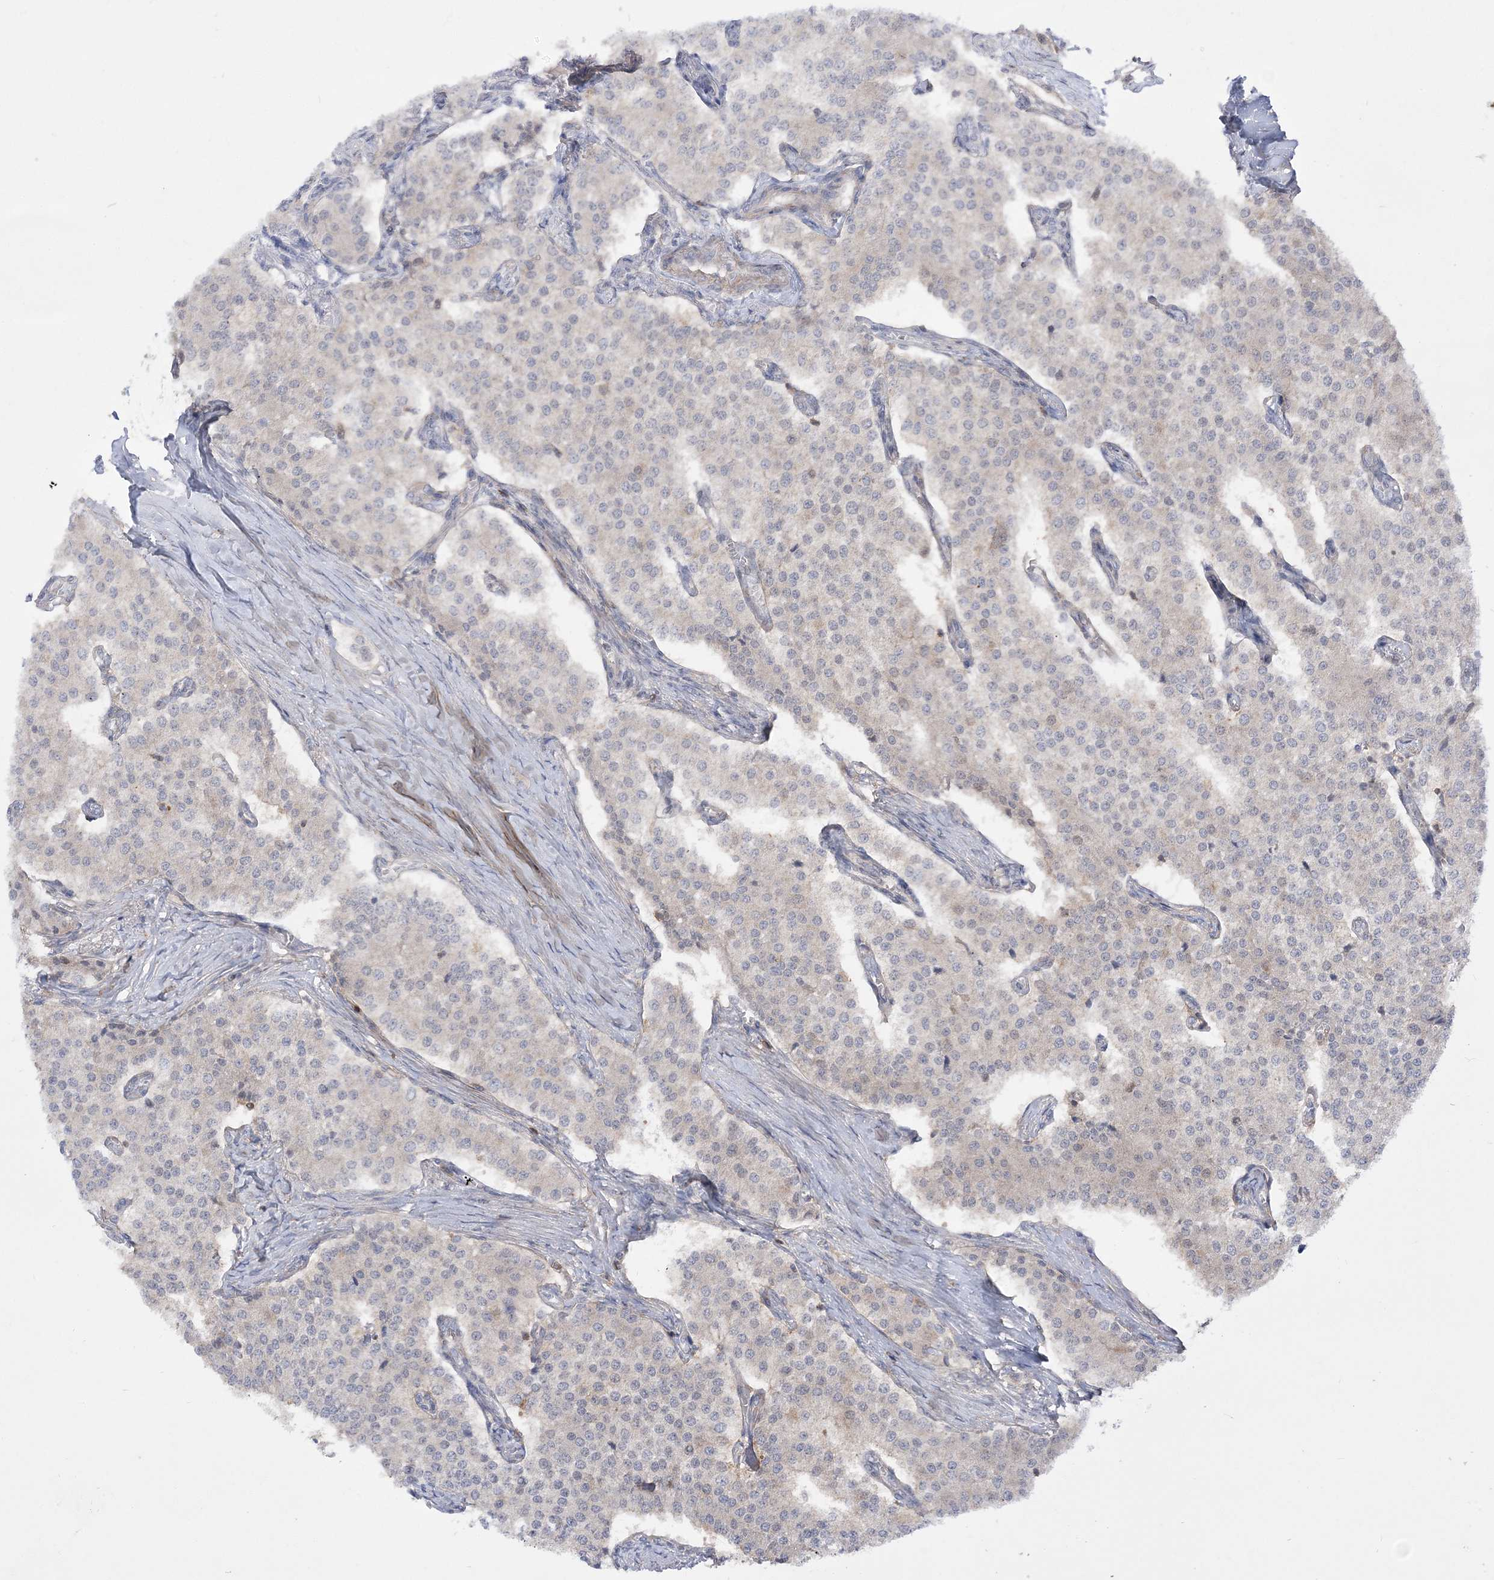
{"staining": {"intensity": "negative", "quantity": "none", "location": "none"}, "tissue": "carcinoid", "cell_type": "Tumor cells", "image_type": "cancer", "snomed": [{"axis": "morphology", "description": "Carcinoid, malignant, NOS"}, {"axis": "topography", "description": "Colon"}], "caption": "The micrograph reveals no staining of tumor cells in malignant carcinoid.", "gene": "SLFN14", "patient": {"sex": "female", "age": 52}}